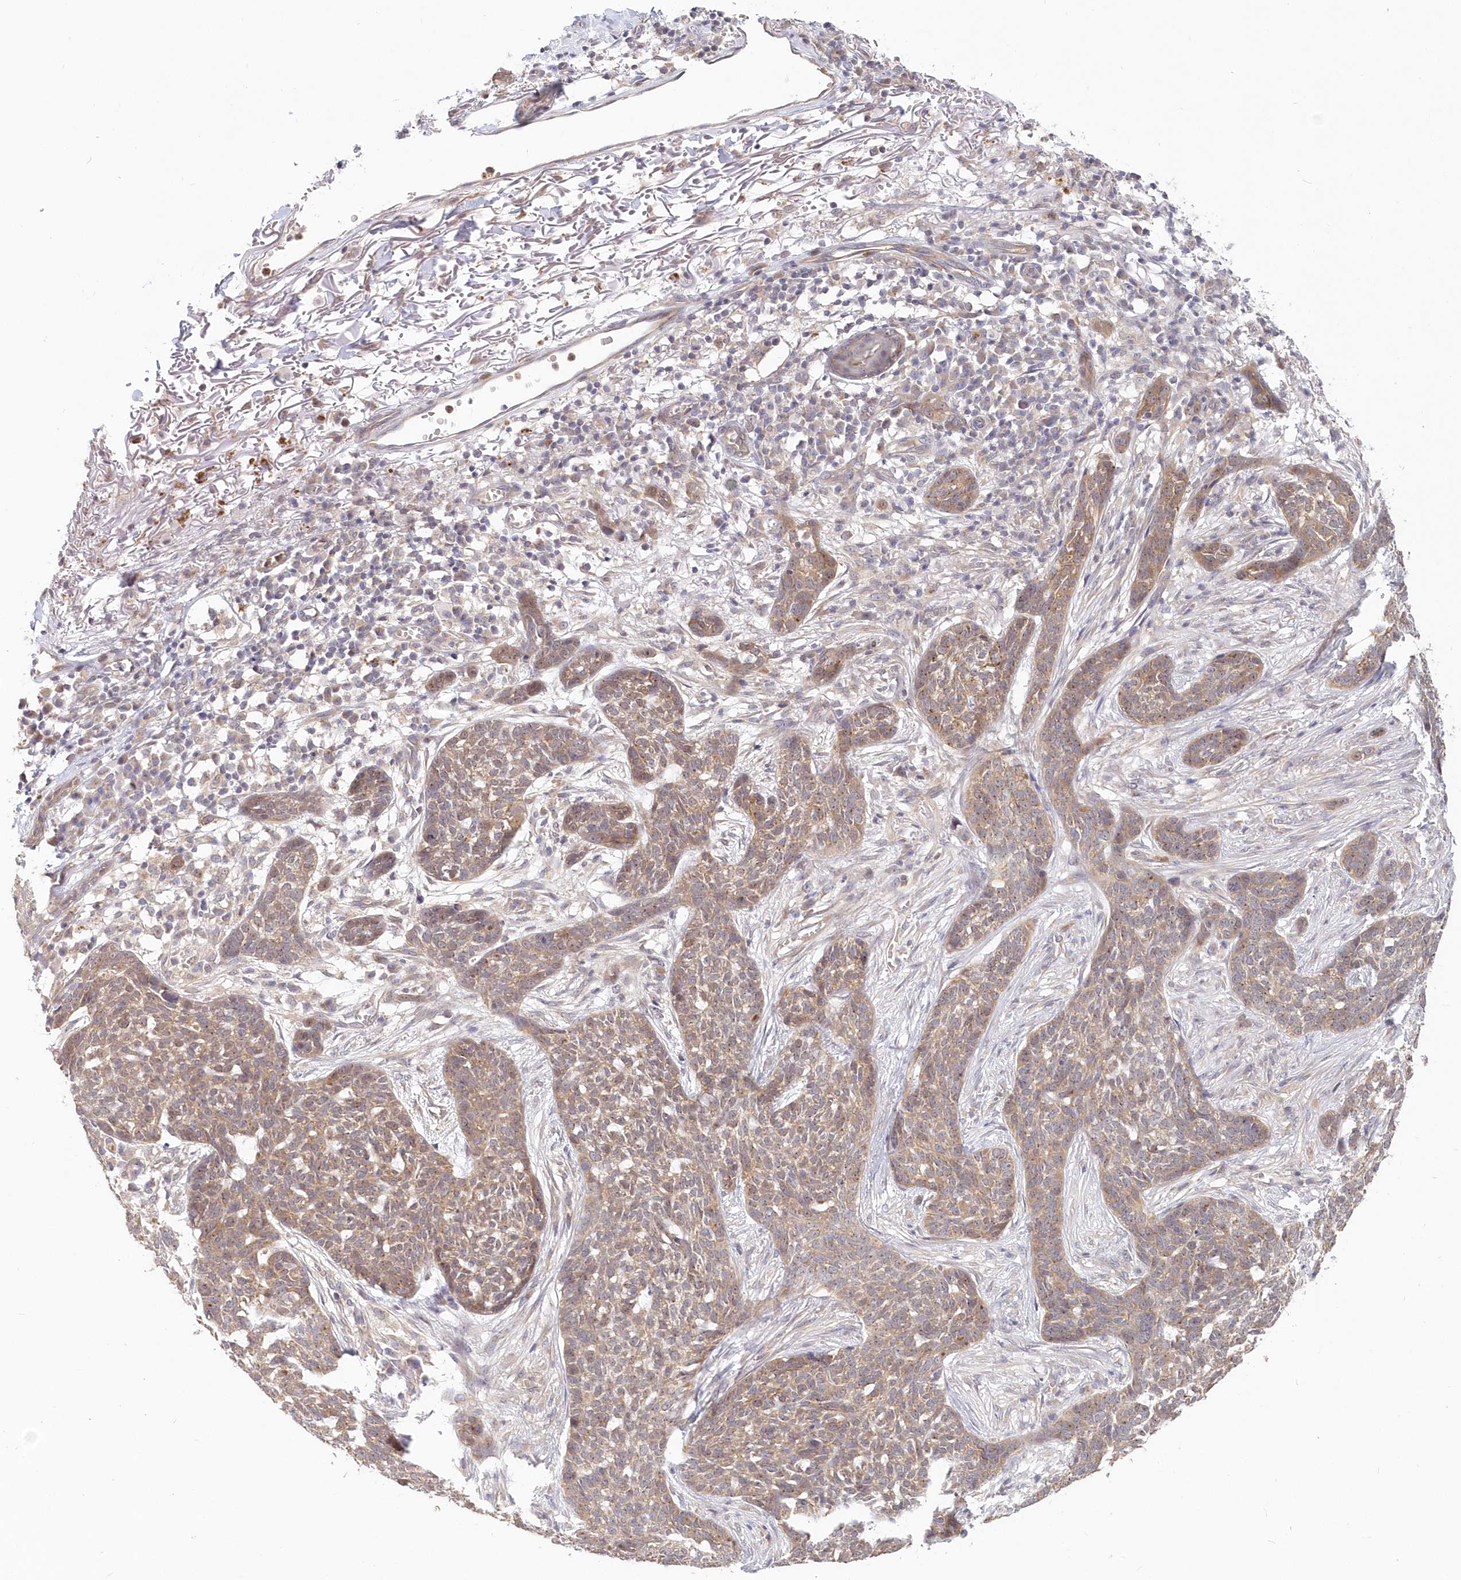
{"staining": {"intensity": "moderate", "quantity": ">75%", "location": "cytoplasmic/membranous"}, "tissue": "skin cancer", "cell_type": "Tumor cells", "image_type": "cancer", "snomed": [{"axis": "morphology", "description": "Basal cell carcinoma"}, {"axis": "topography", "description": "Skin"}], "caption": "A micrograph showing moderate cytoplasmic/membranous staining in approximately >75% of tumor cells in basal cell carcinoma (skin), as visualized by brown immunohistochemical staining.", "gene": "KATNA1", "patient": {"sex": "male", "age": 85}}